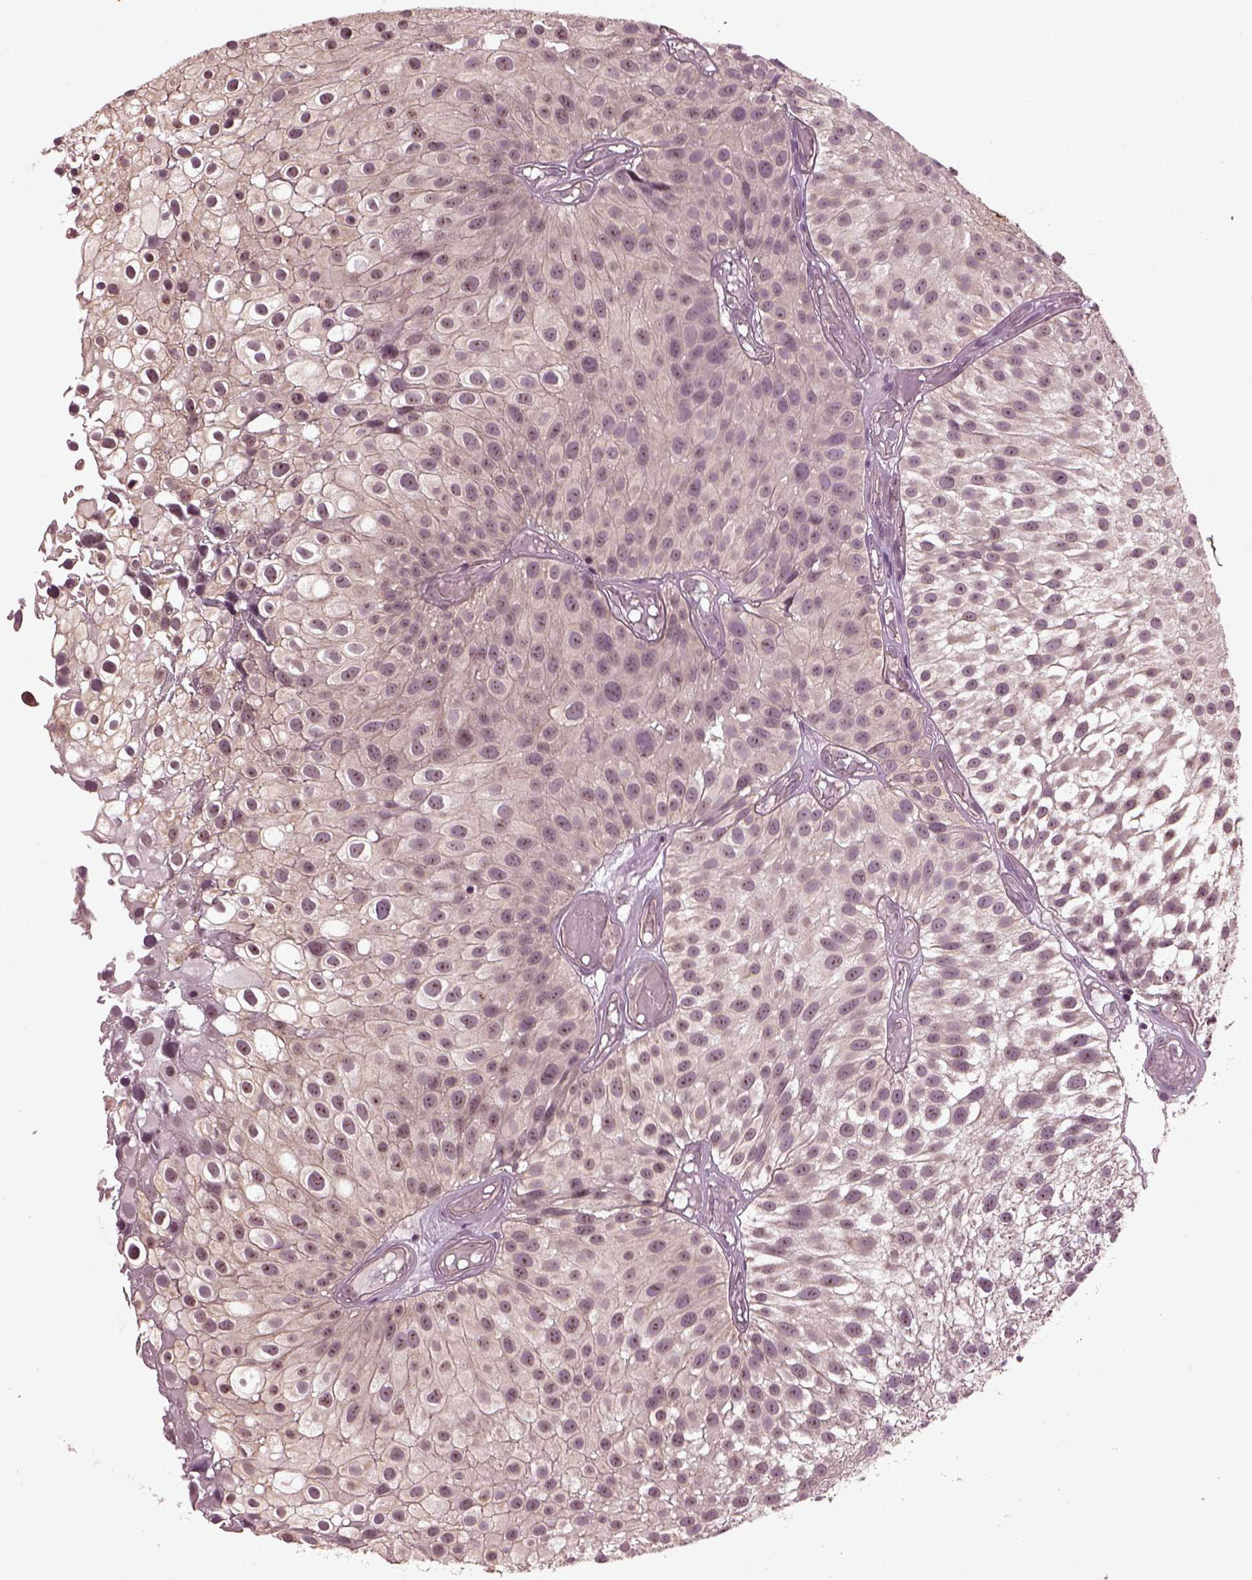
{"staining": {"intensity": "weak", "quantity": ">75%", "location": "nuclear"}, "tissue": "urothelial cancer", "cell_type": "Tumor cells", "image_type": "cancer", "snomed": [{"axis": "morphology", "description": "Urothelial carcinoma, Low grade"}, {"axis": "topography", "description": "Urinary bladder"}], "caption": "Urothelial carcinoma (low-grade) was stained to show a protein in brown. There is low levels of weak nuclear staining in approximately >75% of tumor cells.", "gene": "GNRH1", "patient": {"sex": "male", "age": 79}}